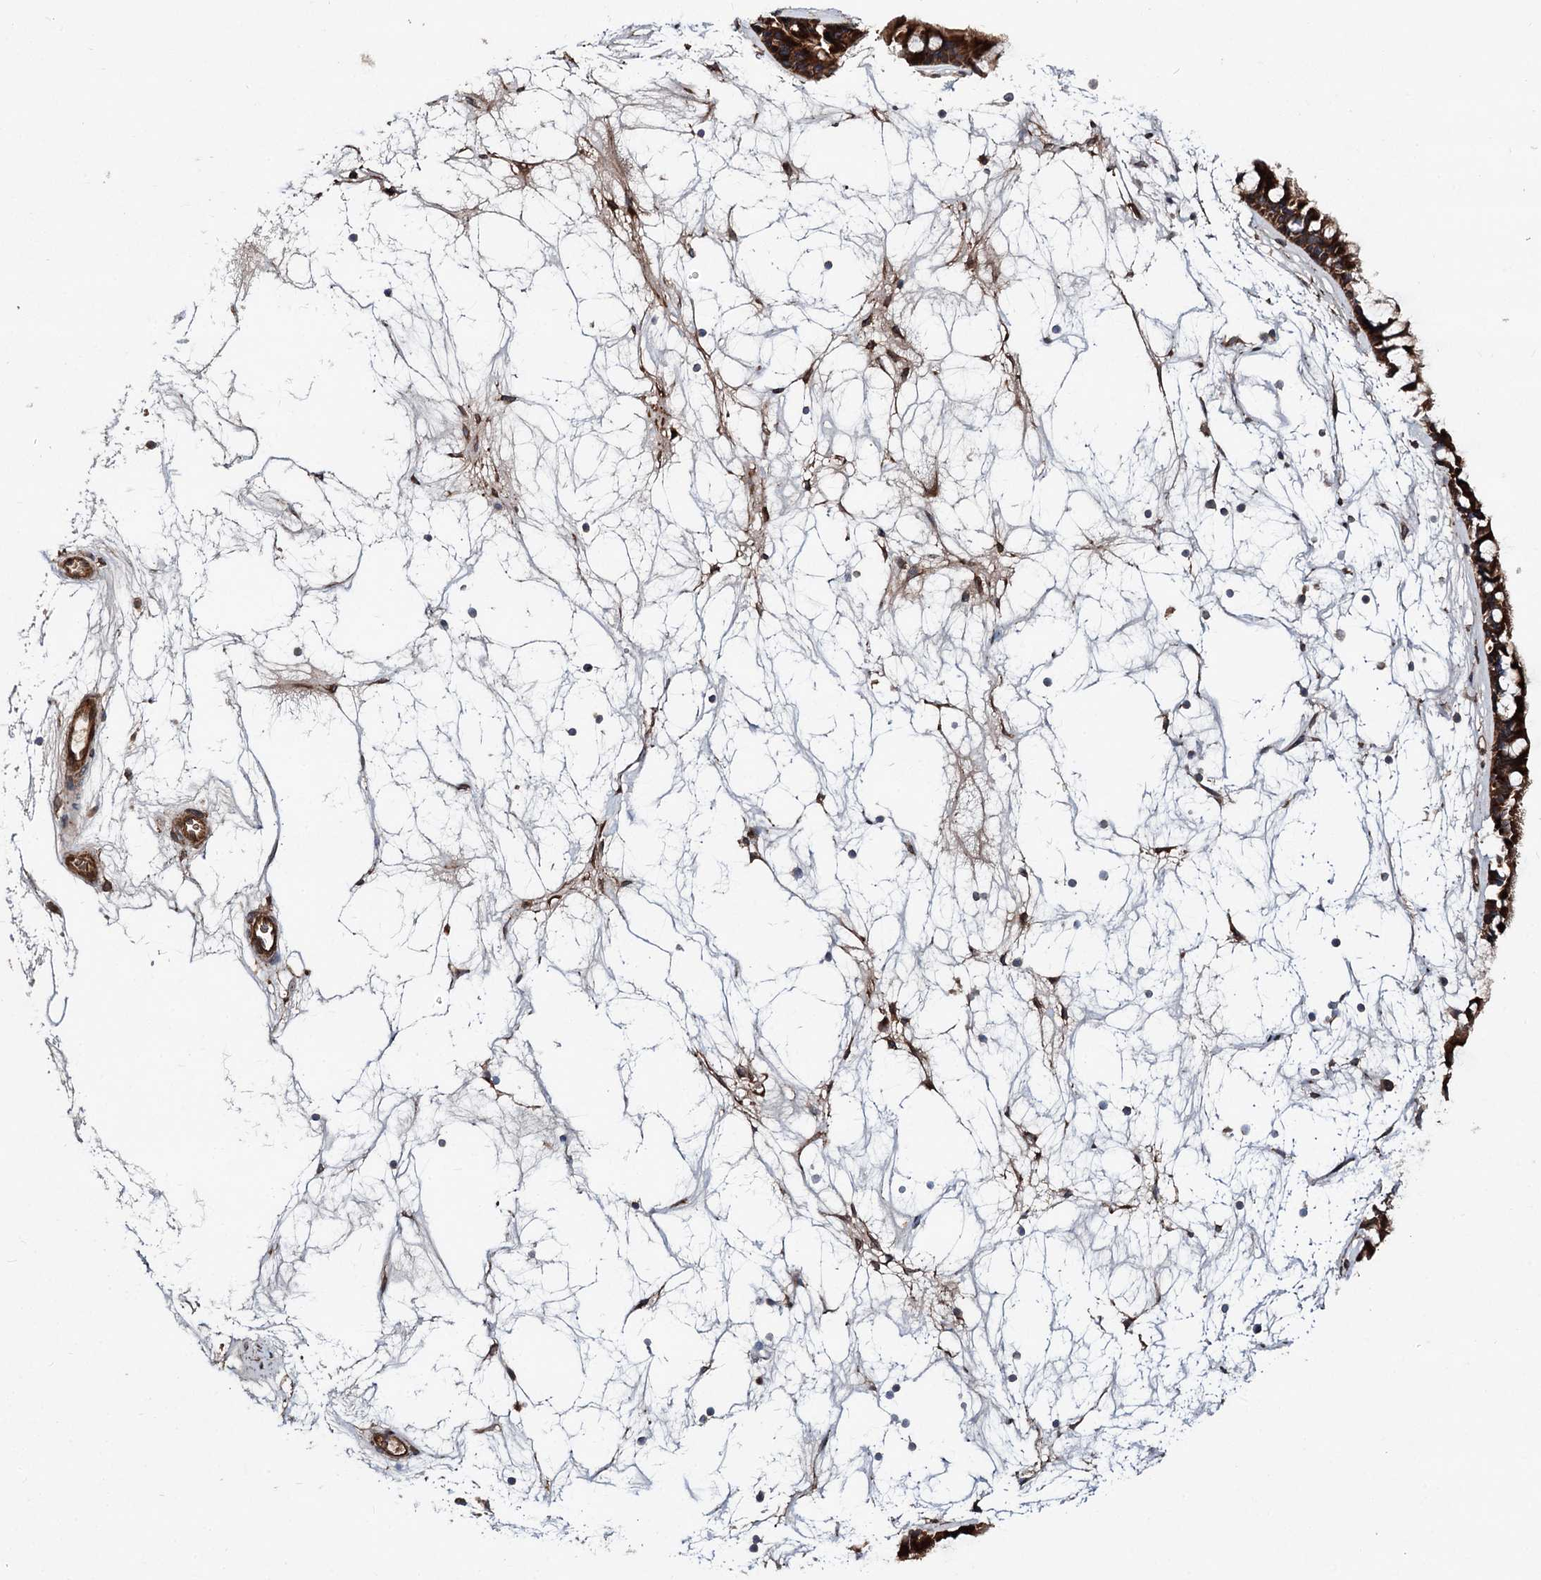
{"staining": {"intensity": "strong", "quantity": ">75%", "location": "cytoplasmic/membranous"}, "tissue": "nasopharynx", "cell_type": "Respiratory epithelial cells", "image_type": "normal", "snomed": [{"axis": "morphology", "description": "Normal tissue, NOS"}, {"axis": "topography", "description": "Nasopharynx"}], "caption": "The histopathology image demonstrates immunohistochemical staining of benign nasopharynx. There is strong cytoplasmic/membranous expression is present in about >75% of respiratory epithelial cells. (IHC, brightfield microscopy, high magnification).", "gene": "ADGRG4", "patient": {"sex": "male", "age": 64}}